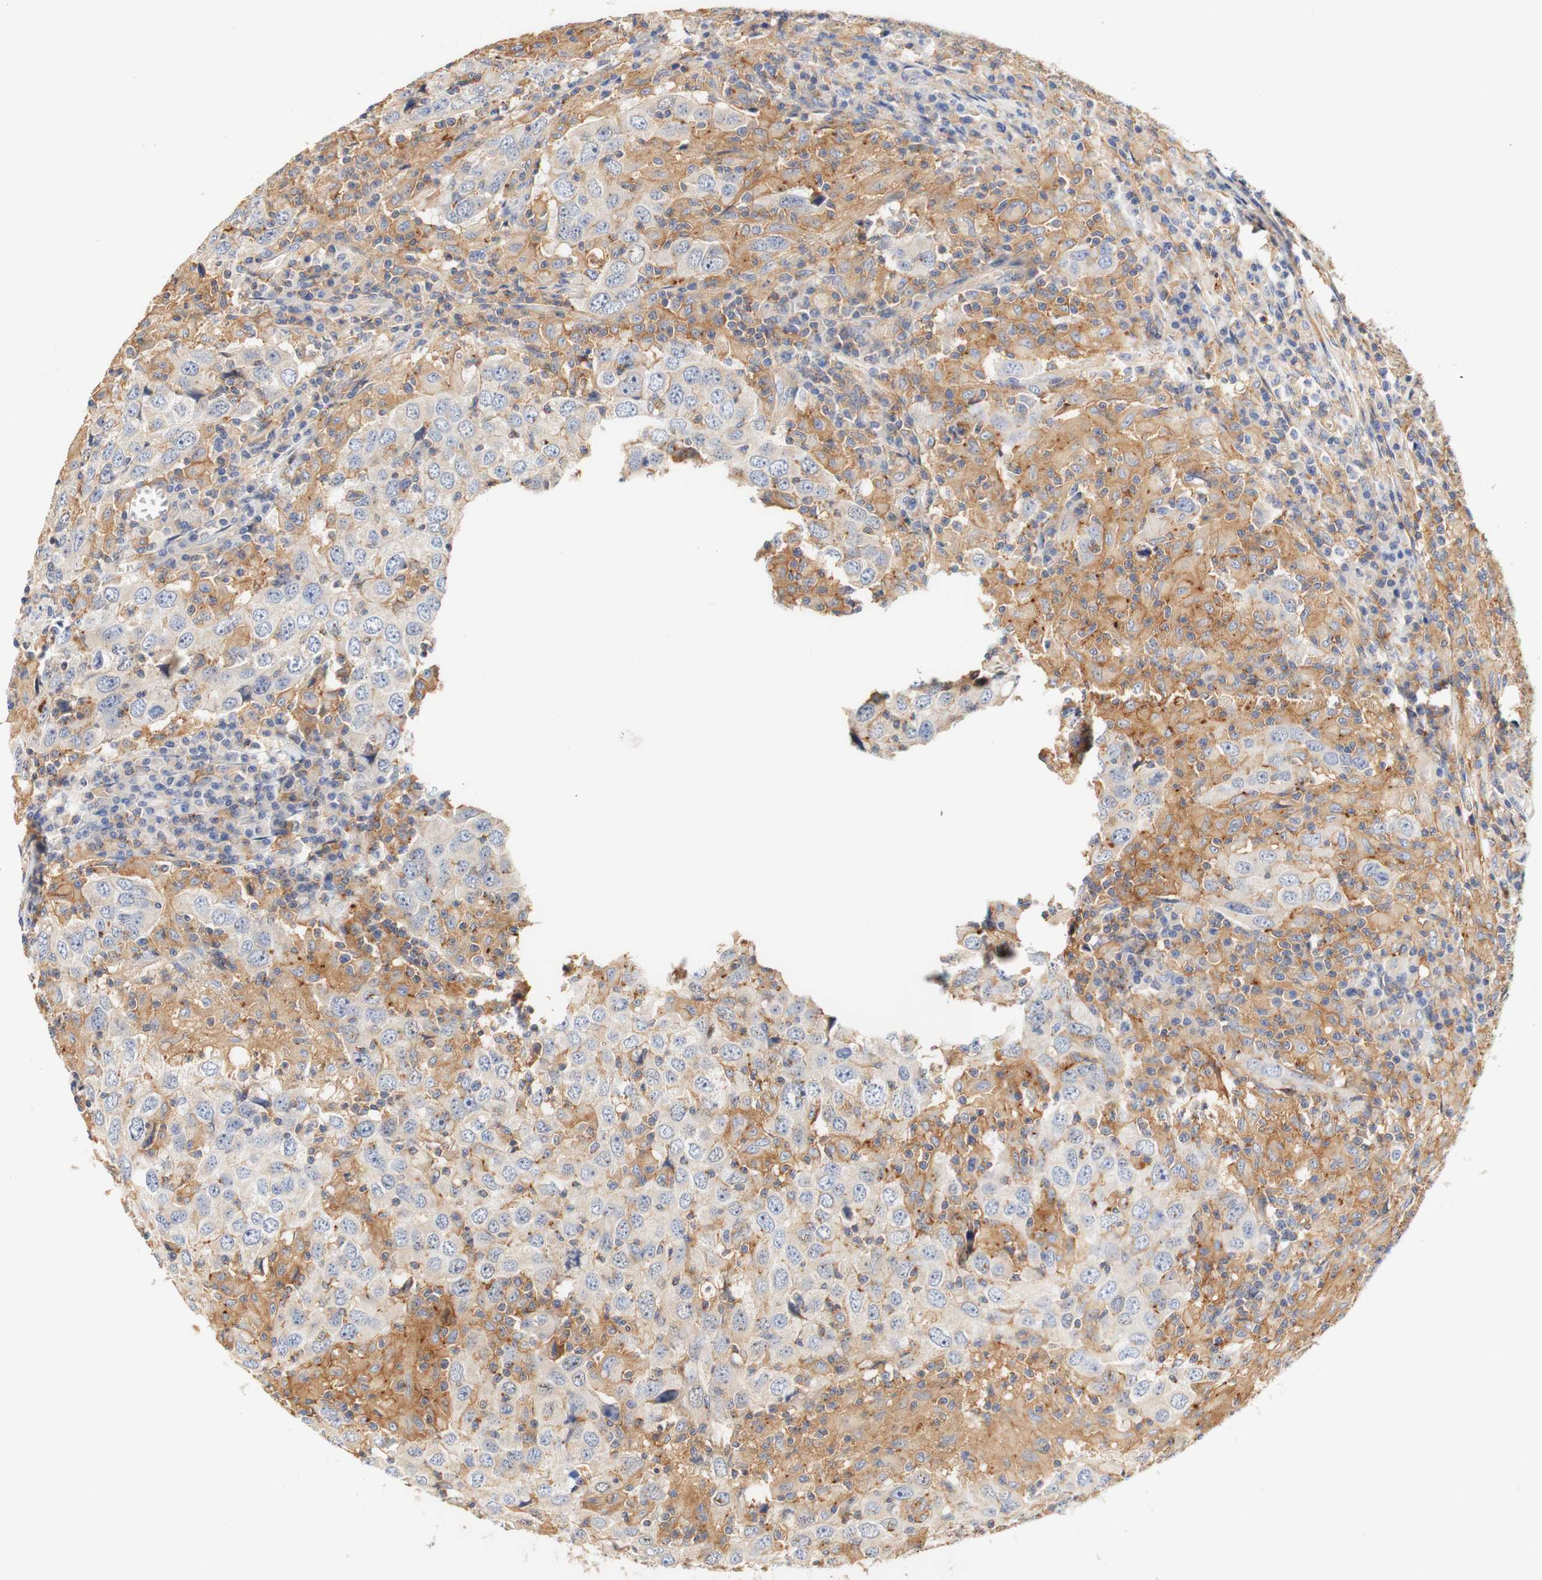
{"staining": {"intensity": "negative", "quantity": "none", "location": "none"}, "tissue": "head and neck cancer", "cell_type": "Tumor cells", "image_type": "cancer", "snomed": [{"axis": "morphology", "description": "Adenocarcinoma, NOS"}, {"axis": "topography", "description": "Salivary gland"}, {"axis": "topography", "description": "Head-Neck"}], "caption": "The photomicrograph displays no staining of tumor cells in head and neck cancer.", "gene": "PCDH7", "patient": {"sex": "female", "age": 65}}